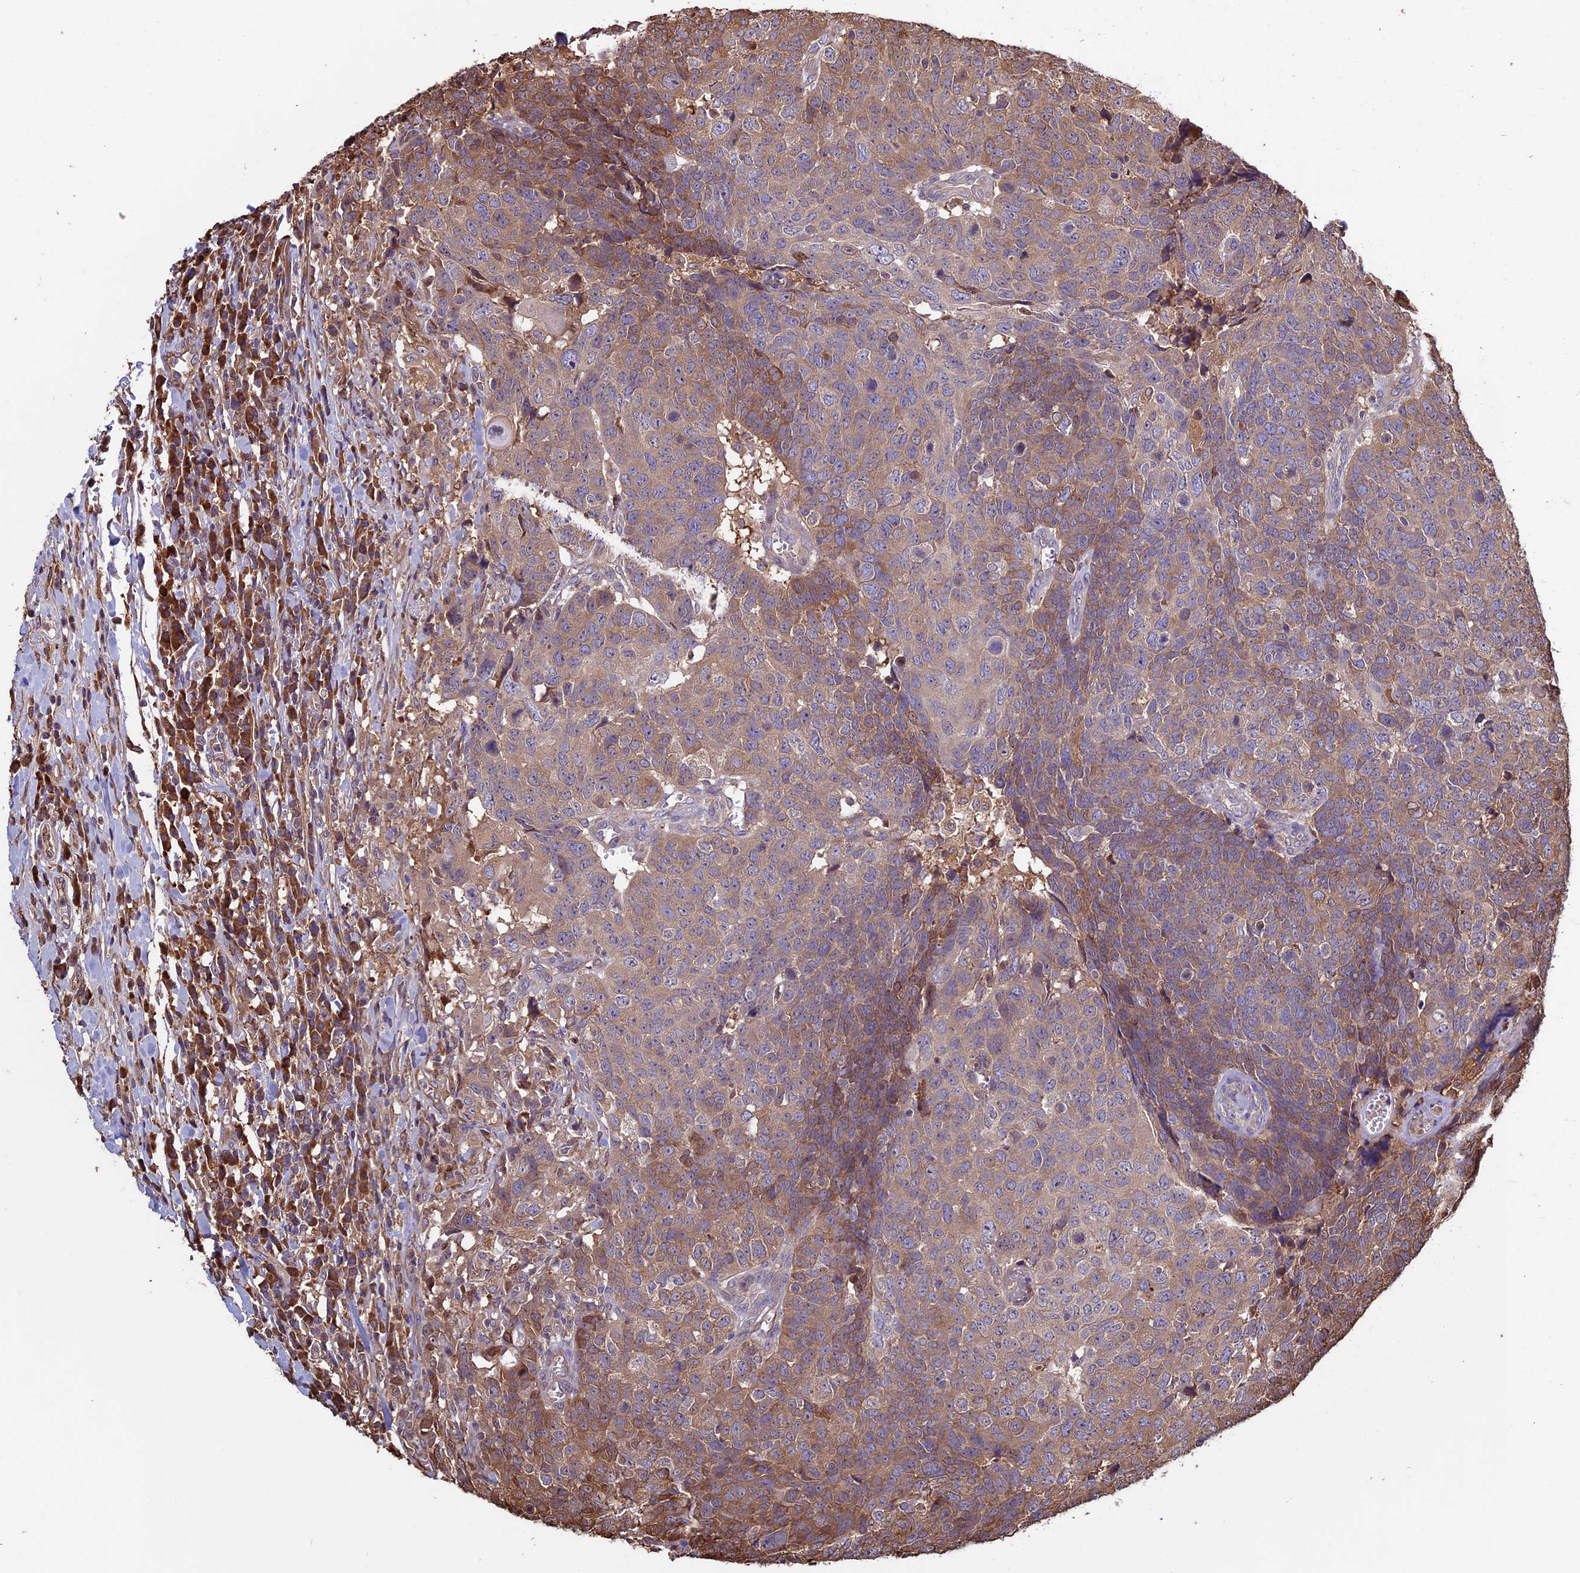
{"staining": {"intensity": "moderate", "quantity": ">75%", "location": "cytoplasmic/membranous"}, "tissue": "head and neck cancer", "cell_type": "Tumor cells", "image_type": "cancer", "snomed": [{"axis": "morphology", "description": "Squamous cell carcinoma, NOS"}, {"axis": "topography", "description": "Head-Neck"}], "caption": "Immunohistochemical staining of head and neck cancer exhibits medium levels of moderate cytoplasmic/membranous positivity in about >75% of tumor cells.", "gene": "VWA3A", "patient": {"sex": "male", "age": 66}}